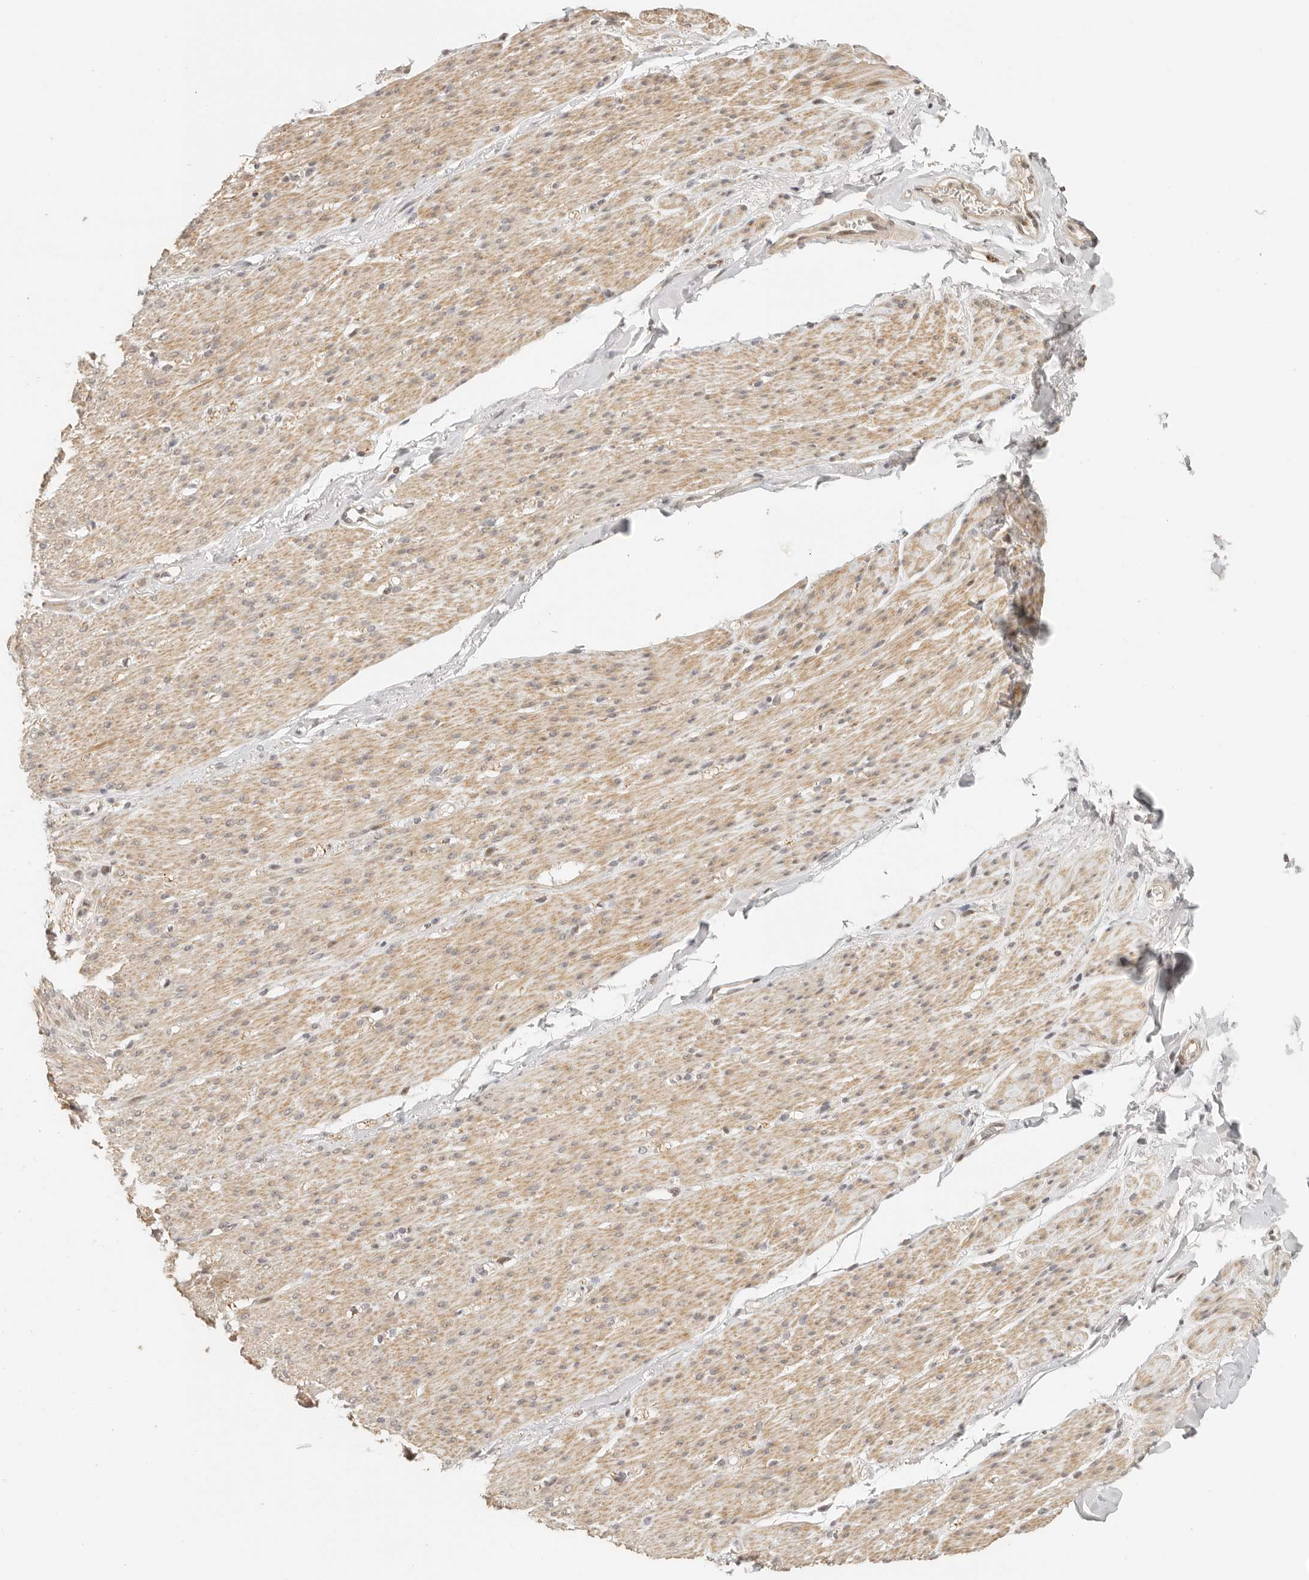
{"staining": {"intensity": "moderate", "quantity": ">75%", "location": "cytoplasmic/membranous"}, "tissue": "smooth muscle", "cell_type": "Smooth muscle cells", "image_type": "normal", "snomed": [{"axis": "morphology", "description": "Normal tissue, NOS"}, {"axis": "topography", "description": "Colon"}, {"axis": "topography", "description": "Peripheral nerve tissue"}], "caption": "Immunohistochemistry (DAB) staining of benign human smooth muscle exhibits moderate cytoplasmic/membranous protein staining in about >75% of smooth muscle cells.", "gene": "GPBP1L1", "patient": {"sex": "female", "age": 61}}